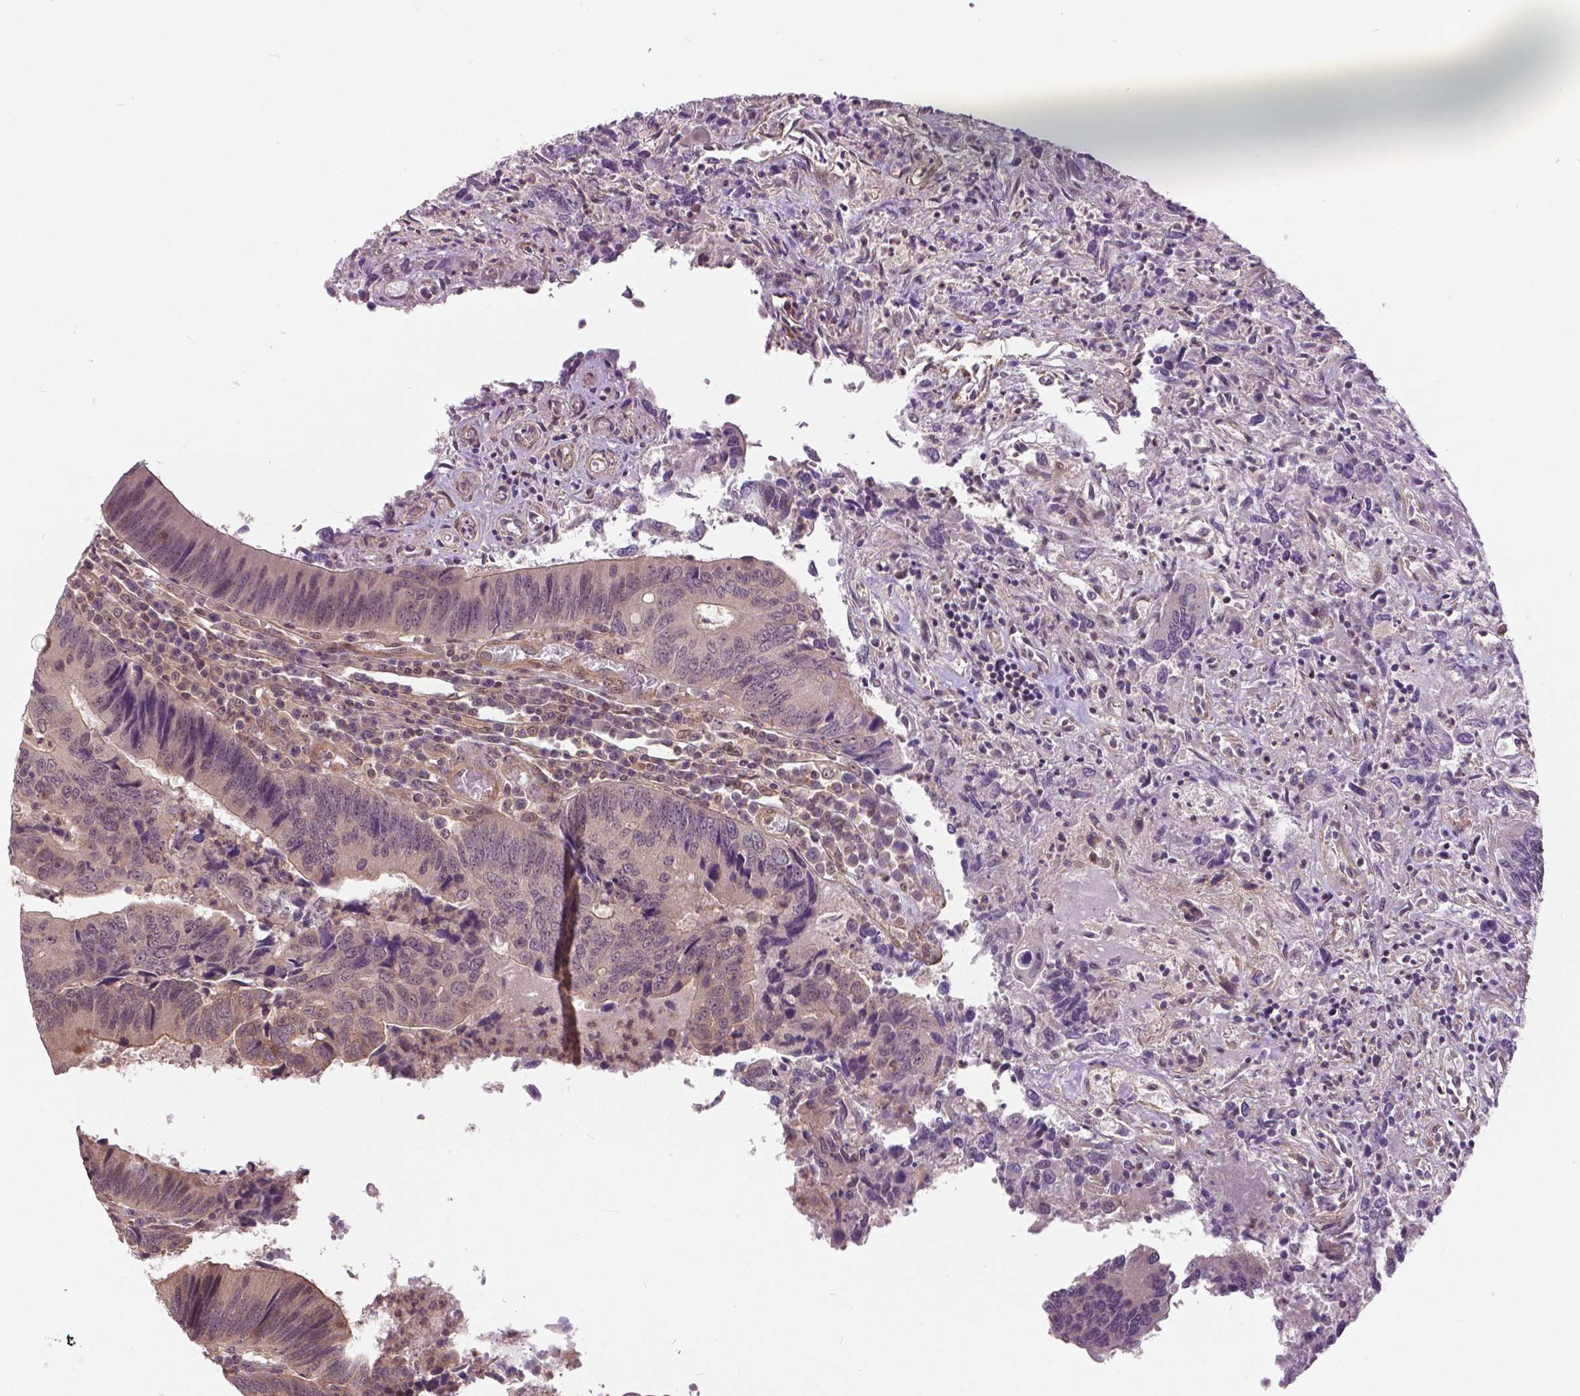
{"staining": {"intensity": "negative", "quantity": "none", "location": "none"}, "tissue": "colorectal cancer", "cell_type": "Tumor cells", "image_type": "cancer", "snomed": [{"axis": "morphology", "description": "Adenocarcinoma, NOS"}, {"axis": "topography", "description": "Colon"}], "caption": "This is a histopathology image of immunohistochemistry staining of adenocarcinoma (colorectal), which shows no staining in tumor cells.", "gene": "ANXA13", "patient": {"sex": "female", "age": 67}}